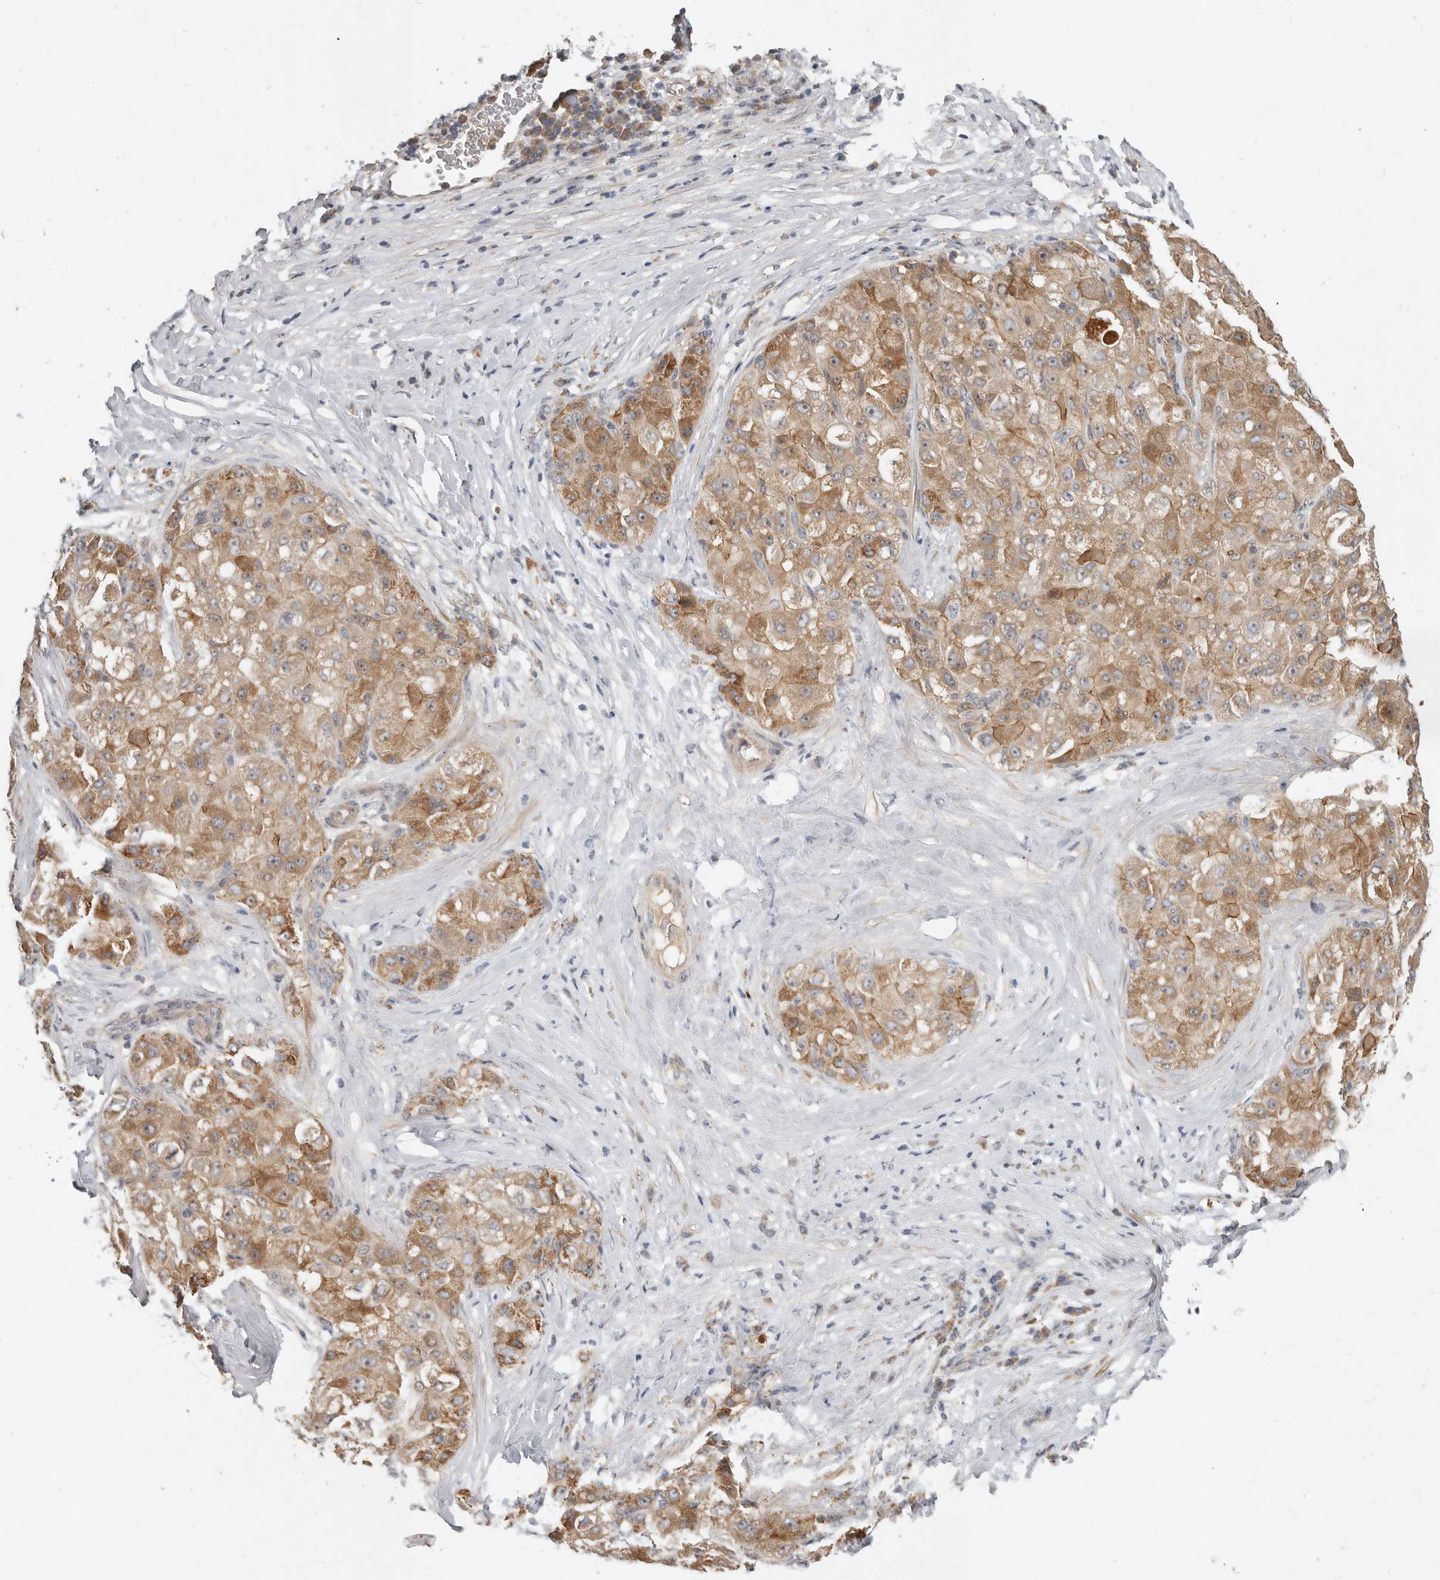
{"staining": {"intensity": "moderate", "quantity": ">75%", "location": "cytoplasmic/membranous"}, "tissue": "liver cancer", "cell_type": "Tumor cells", "image_type": "cancer", "snomed": [{"axis": "morphology", "description": "Carcinoma, Hepatocellular, NOS"}, {"axis": "topography", "description": "Liver"}], "caption": "Moderate cytoplasmic/membranous positivity is seen in approximately >75% of tumor cells in liver cancer (hepatocellular carcinoma).", "gene": "MICALL2", "patient": {"sex": "male", "age": 80}}